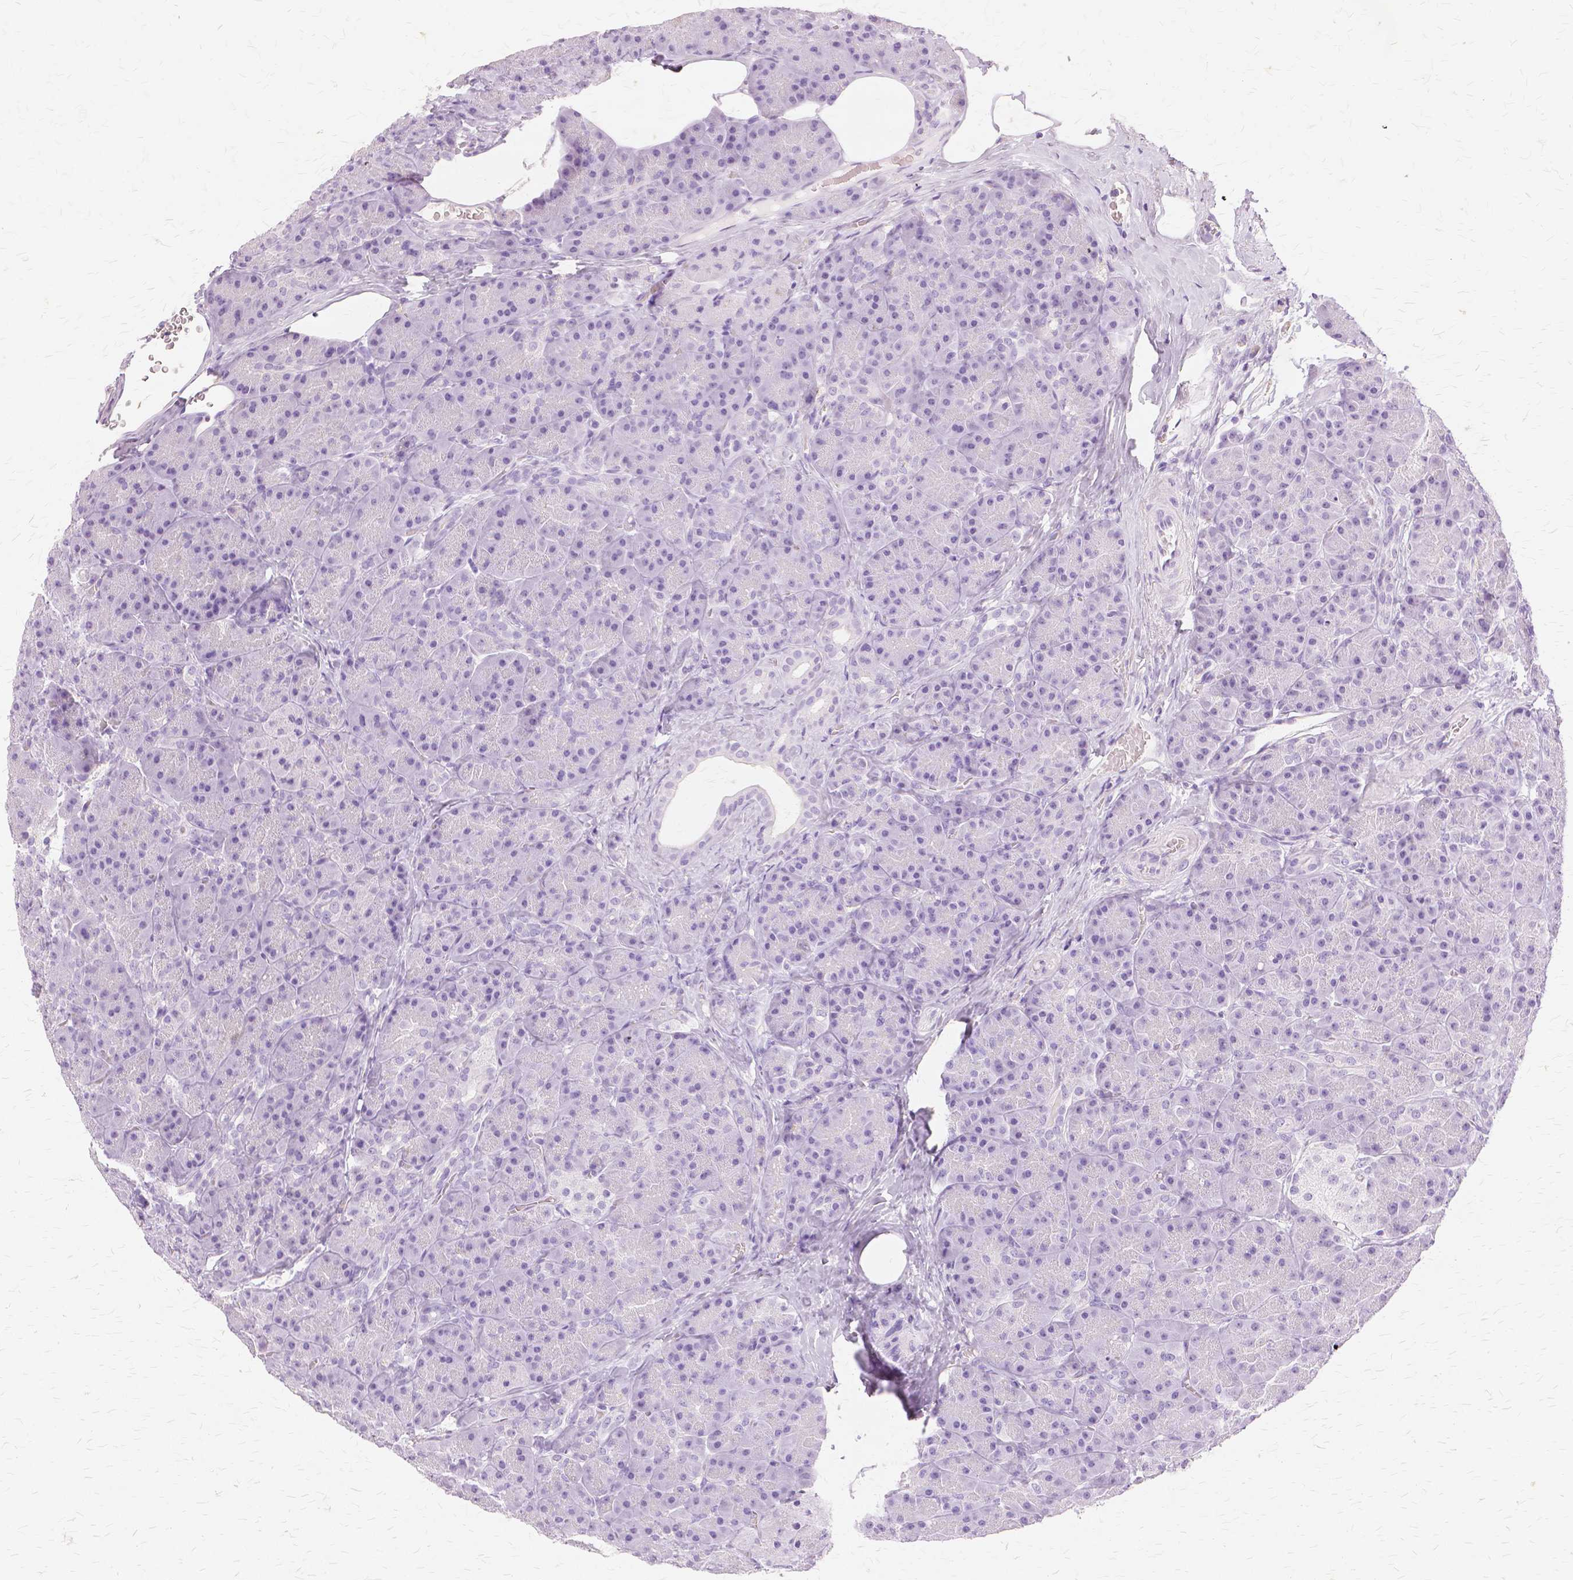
{"staining": {"intensity": "negative", "quantity": "none", "location": "none"}, "tissue": "pancreas", "cell_type": "Exocrine glandular cells", "image_type": "normal", "snomed": [{"axis": "morphology", "description": "Normal tissue, NOS"}, {"axis": "topography", "description": "Pancreas"}], "caption": "DAB (3,3'-diaminobenzidine) immunohistochemical staining of benign human pancreas shows no significant positivity in exocrine glandular cells. (DAB IHC visualized using brightfield microscopy, high magnification).", "gene": "TGM1", "patient": {"sex": "male", "age": 57}}